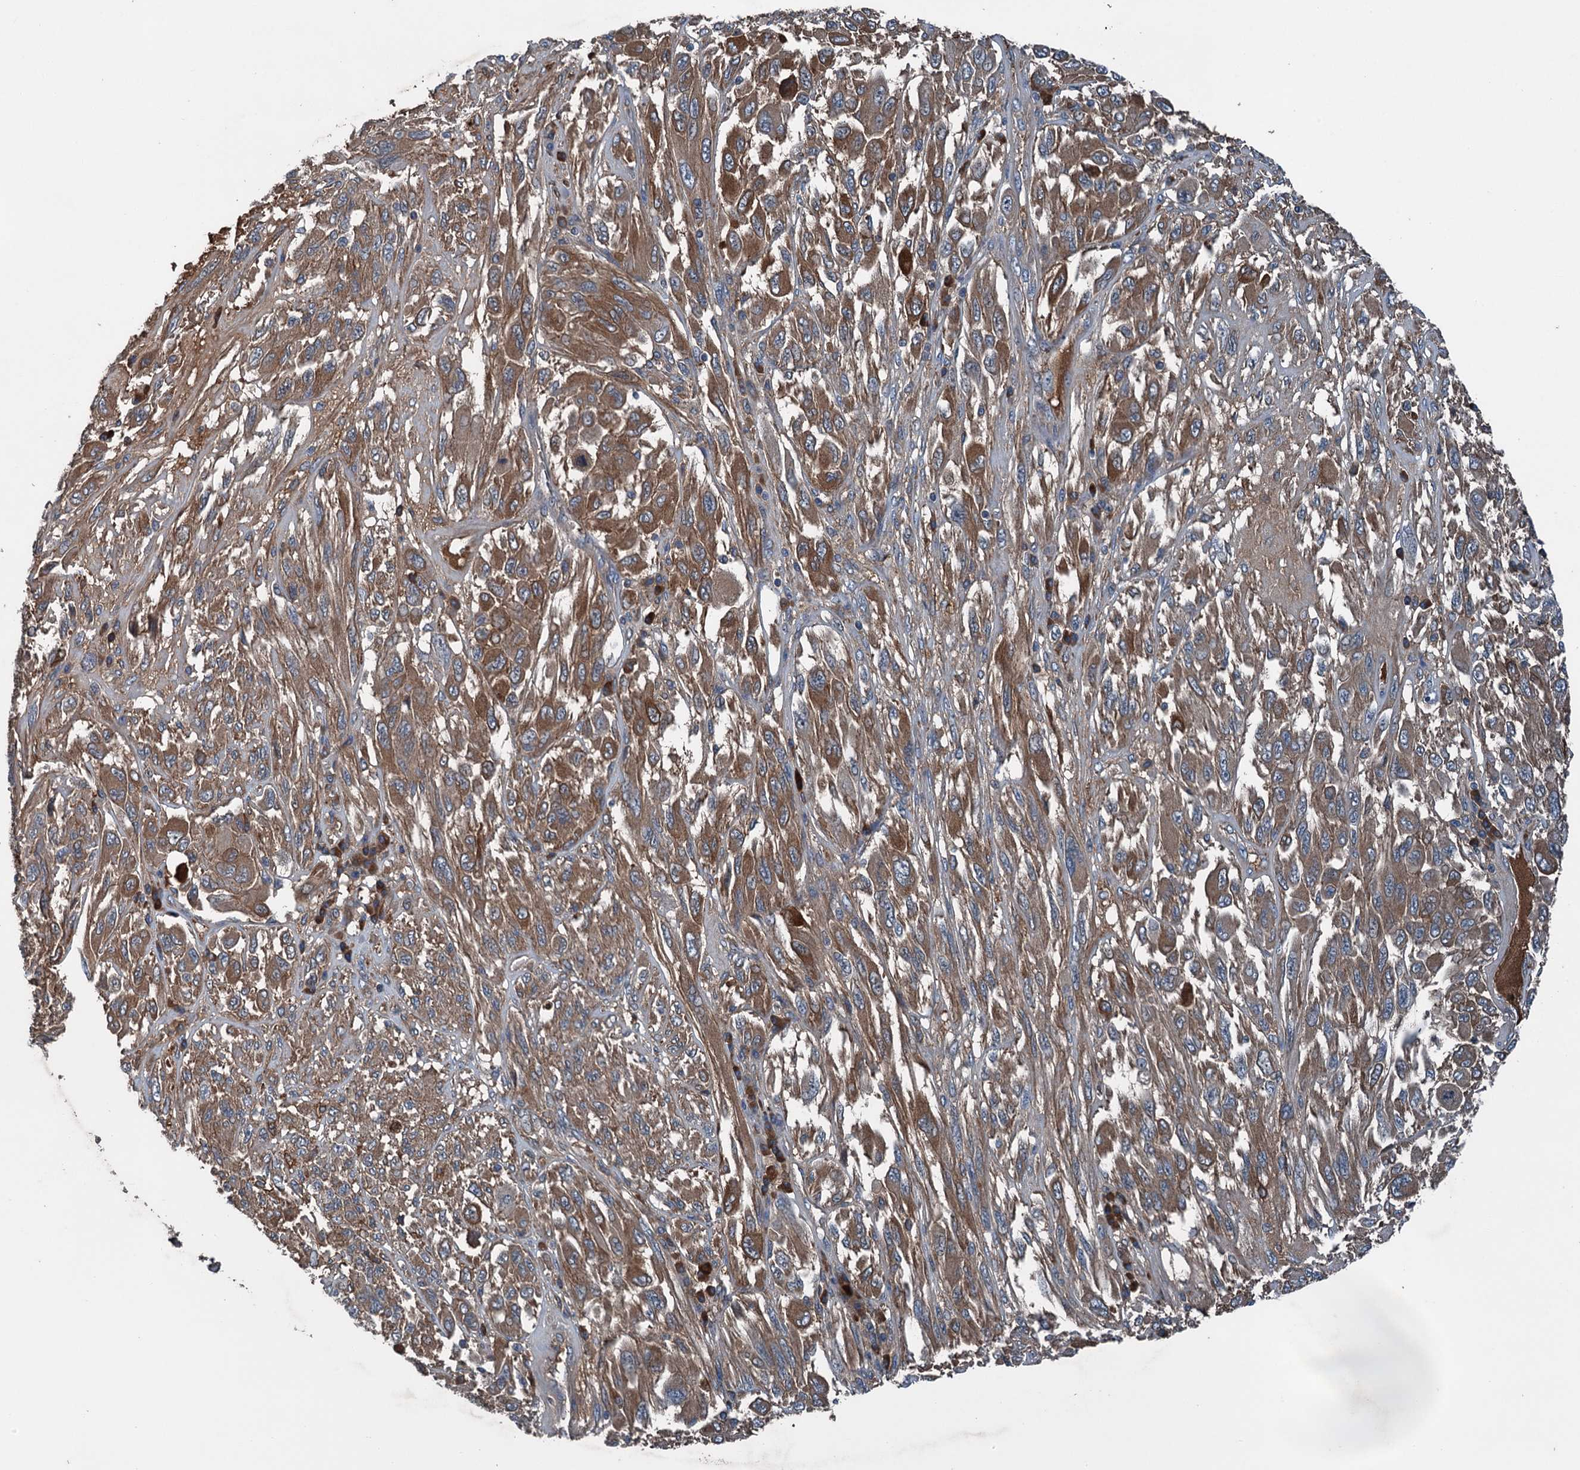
{"staining": {"intensity": "moderate", "quantity": ">75%", "location": "cytoplasmic/membranous"}, "tissue": "melanoma", "cell_type": "Tumor cells", "image_type": "cancer", "snomed": [{"axis": "morphology", "description": "Malignant melanoma, NOS"}, {"axis": "topography", "description": "Skin"}], "caption": "A brown stain shows moderate cytoplasmic/membranous staining of a protein in human melanoma tumor cells.", "gene": "PDSS1", "patient": {"sex": "female", "age": 91}}